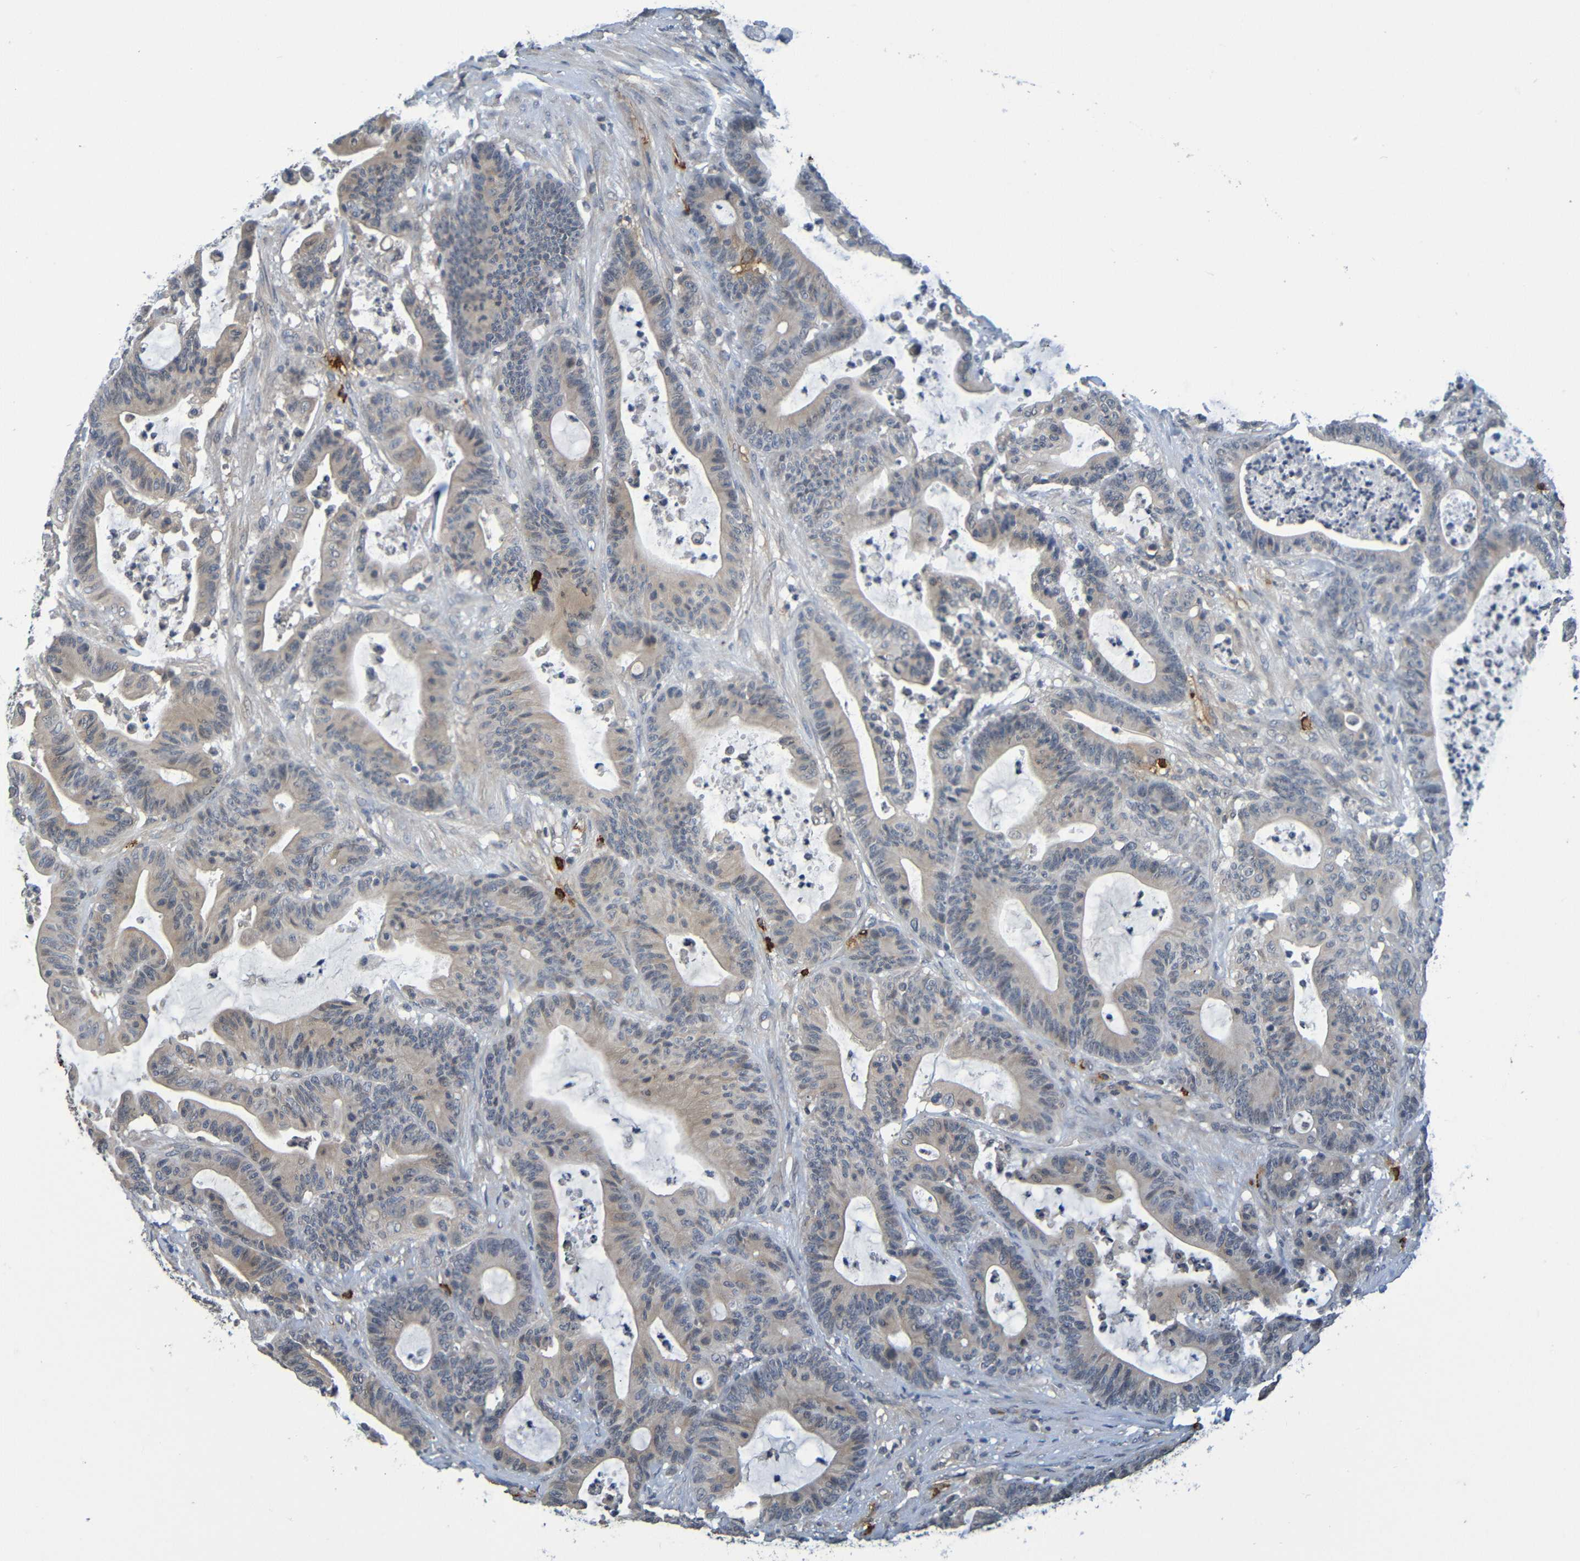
{"staining": {"intensity": "weak", "quantity": ">75%", "location": "cytoplasmic/membranous"}, "tissue": "colorectal cancer", "cell_type": "Tumor cells", "image_type": "cancer", "snomed": [{"axis": "morphology", "description": "Adenocarcinoma, NOS"}, {"axis": "topography", "description": "Colon"}], "caption": "Protein analysis of adenocarcinoma (colorectal) tissue displays weak cytoplasmic/membranous expression in approximately >75% of tumor cells. The staining is performed using DAB (3,3'-diaminobenzidine) brown chromogen to label protein expression. The nuclei are counter-stained blue using hematoxylin.", "gene": "C3AR1", "patient": {"sex": "female", "age": 84}}